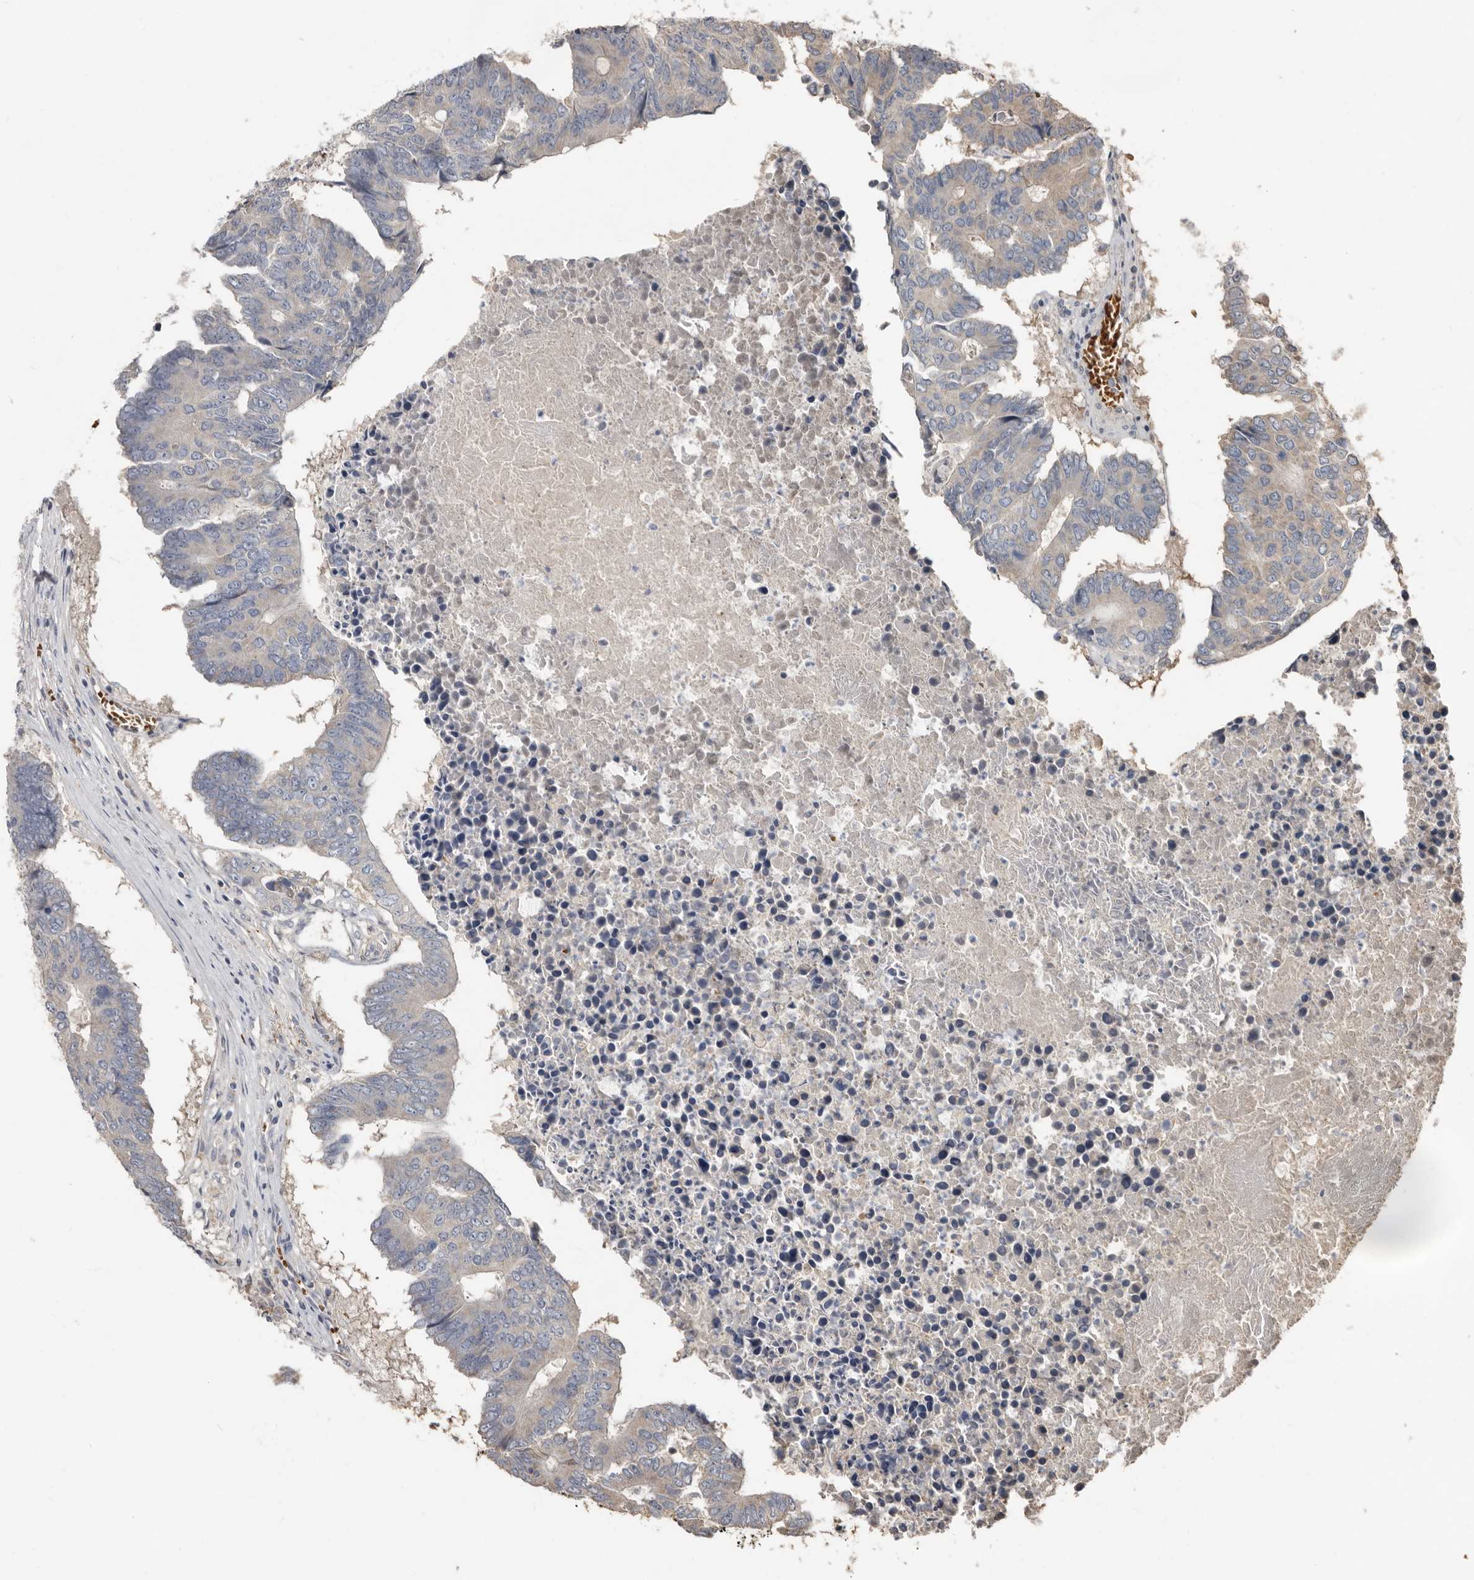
{"staining": {"intensity": "weak", "quantity": "<25%", "location": "cytoplasmic/membranous"}, "tissue": "colorectal cancer", "cell_type": "Tumor cells", "image_type": "cancer", "snomed": [{"axis": "morphology", "description": "Adenocarcinoma, NOS"}, {"axis": "topography", "description": "Colon"}], "caption": "High magnification brightfield microscopy of colorectal cancer (adenocarcinoma) stained with DAB (brown) and counterstained with hematoxylin (blue): tumor cells show no significant positivity. (Stains: DAB IHC with hematoxylin counter stain, Microscopy: brightfield microscopy at high magnification).", "gene": "KIF26B", "patient": {"sex": "male", "age": 87}}